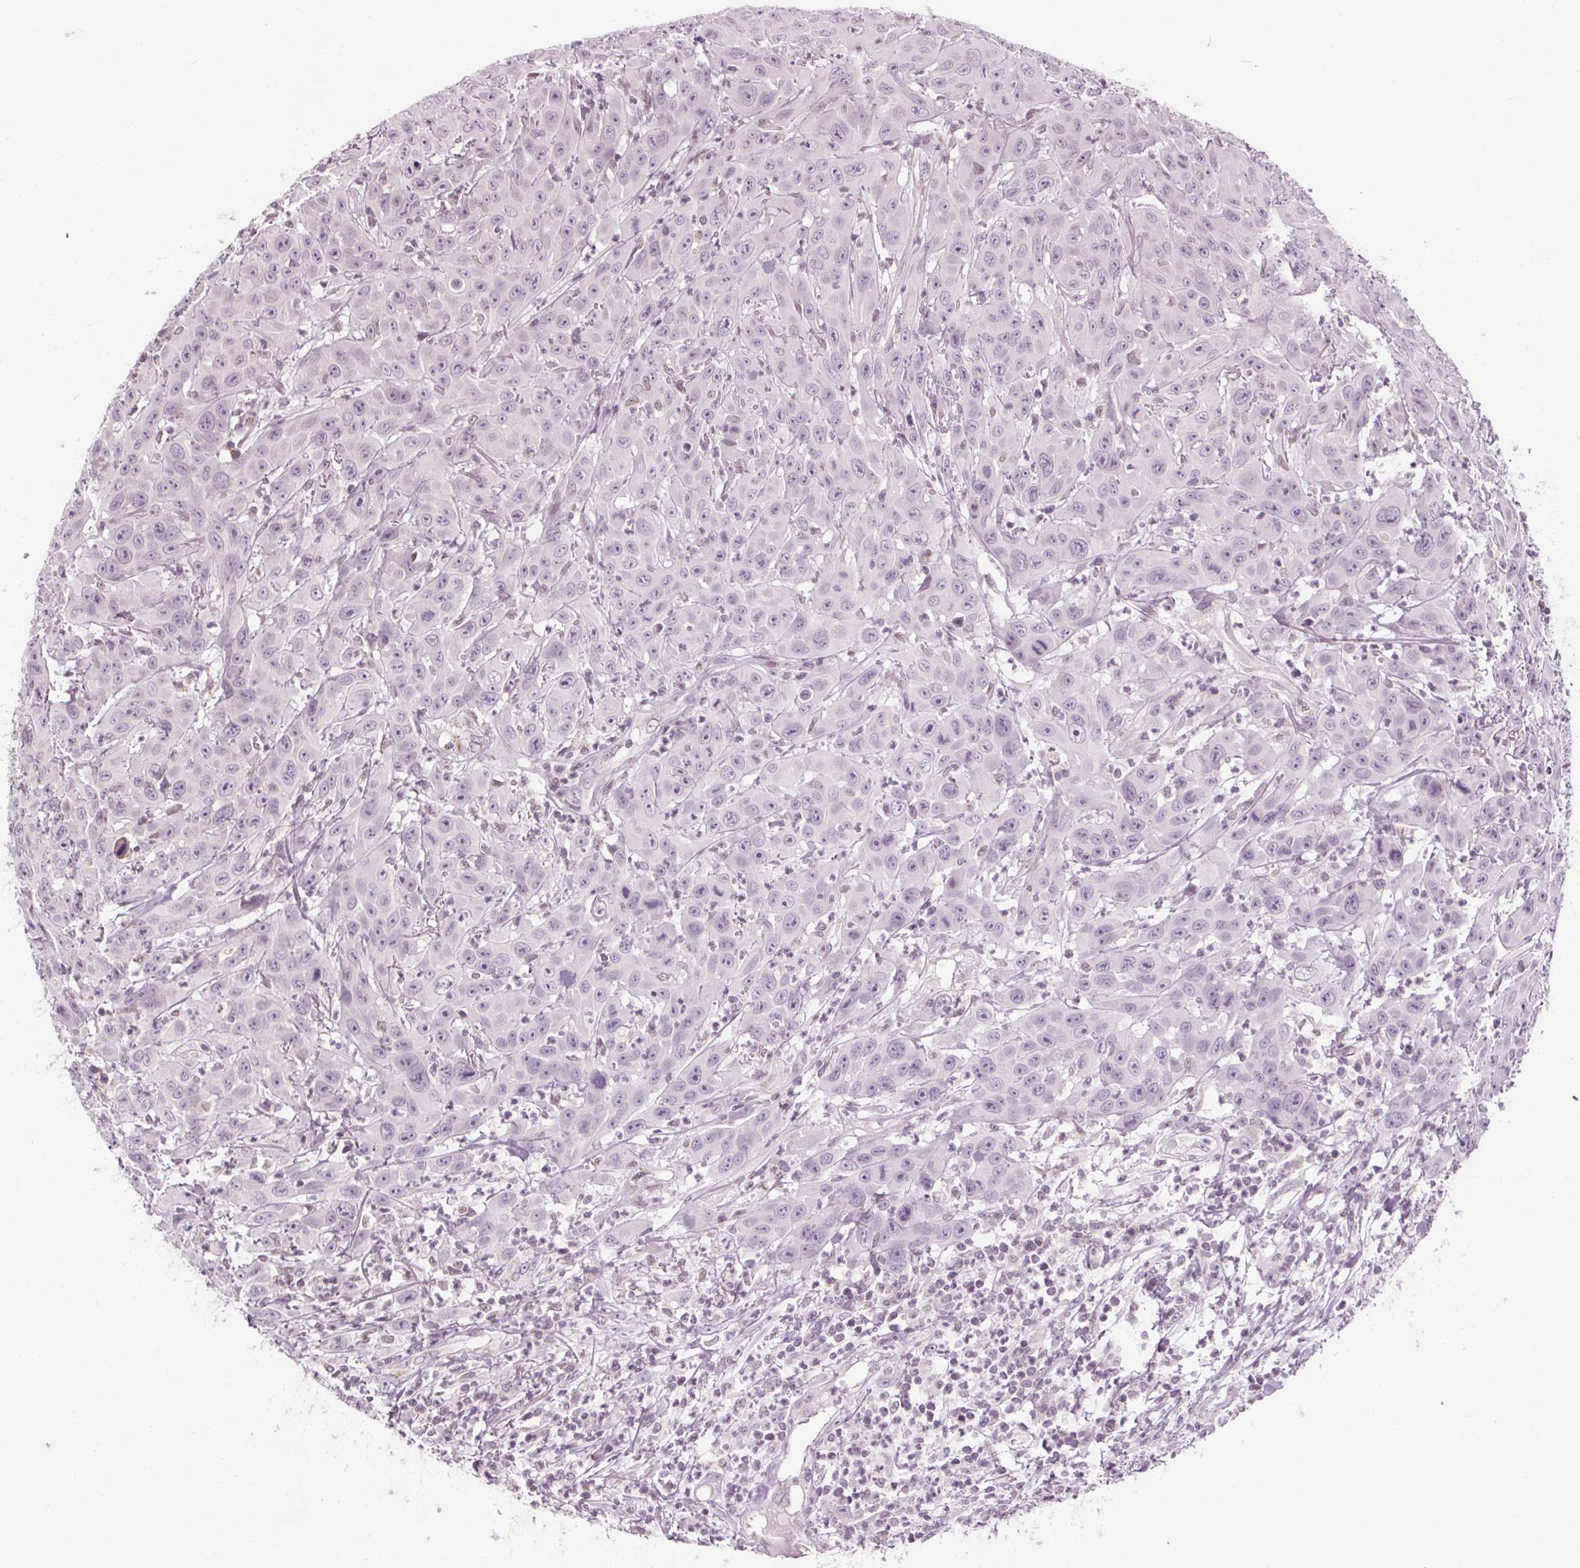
{"staining": {"intensity": "negative", "quantity": "none", "location": "none"}, "tissue": "head and neck cancer", "cell_type": "Tumor cells", "image_type": "cancer", "snomed": [{"axis": "morphology", "description": "Squamous cell carcinoma, NOS"}, {"axis": "topography", "description": "Skin"}, {"axis": "topography", "description": "Head-Neck"}], "caption": "Histopathology image shows no significant protein staining in tumor cells of head and neck cancer. Brightfield microscopy of IHC stained with DAB (3,3'-diaminobenzidine) (brown) and hematoxylin (blue), captured at high magnification.", "gene": "LFNG", "patient": {"sex": "male", "age": 80}}